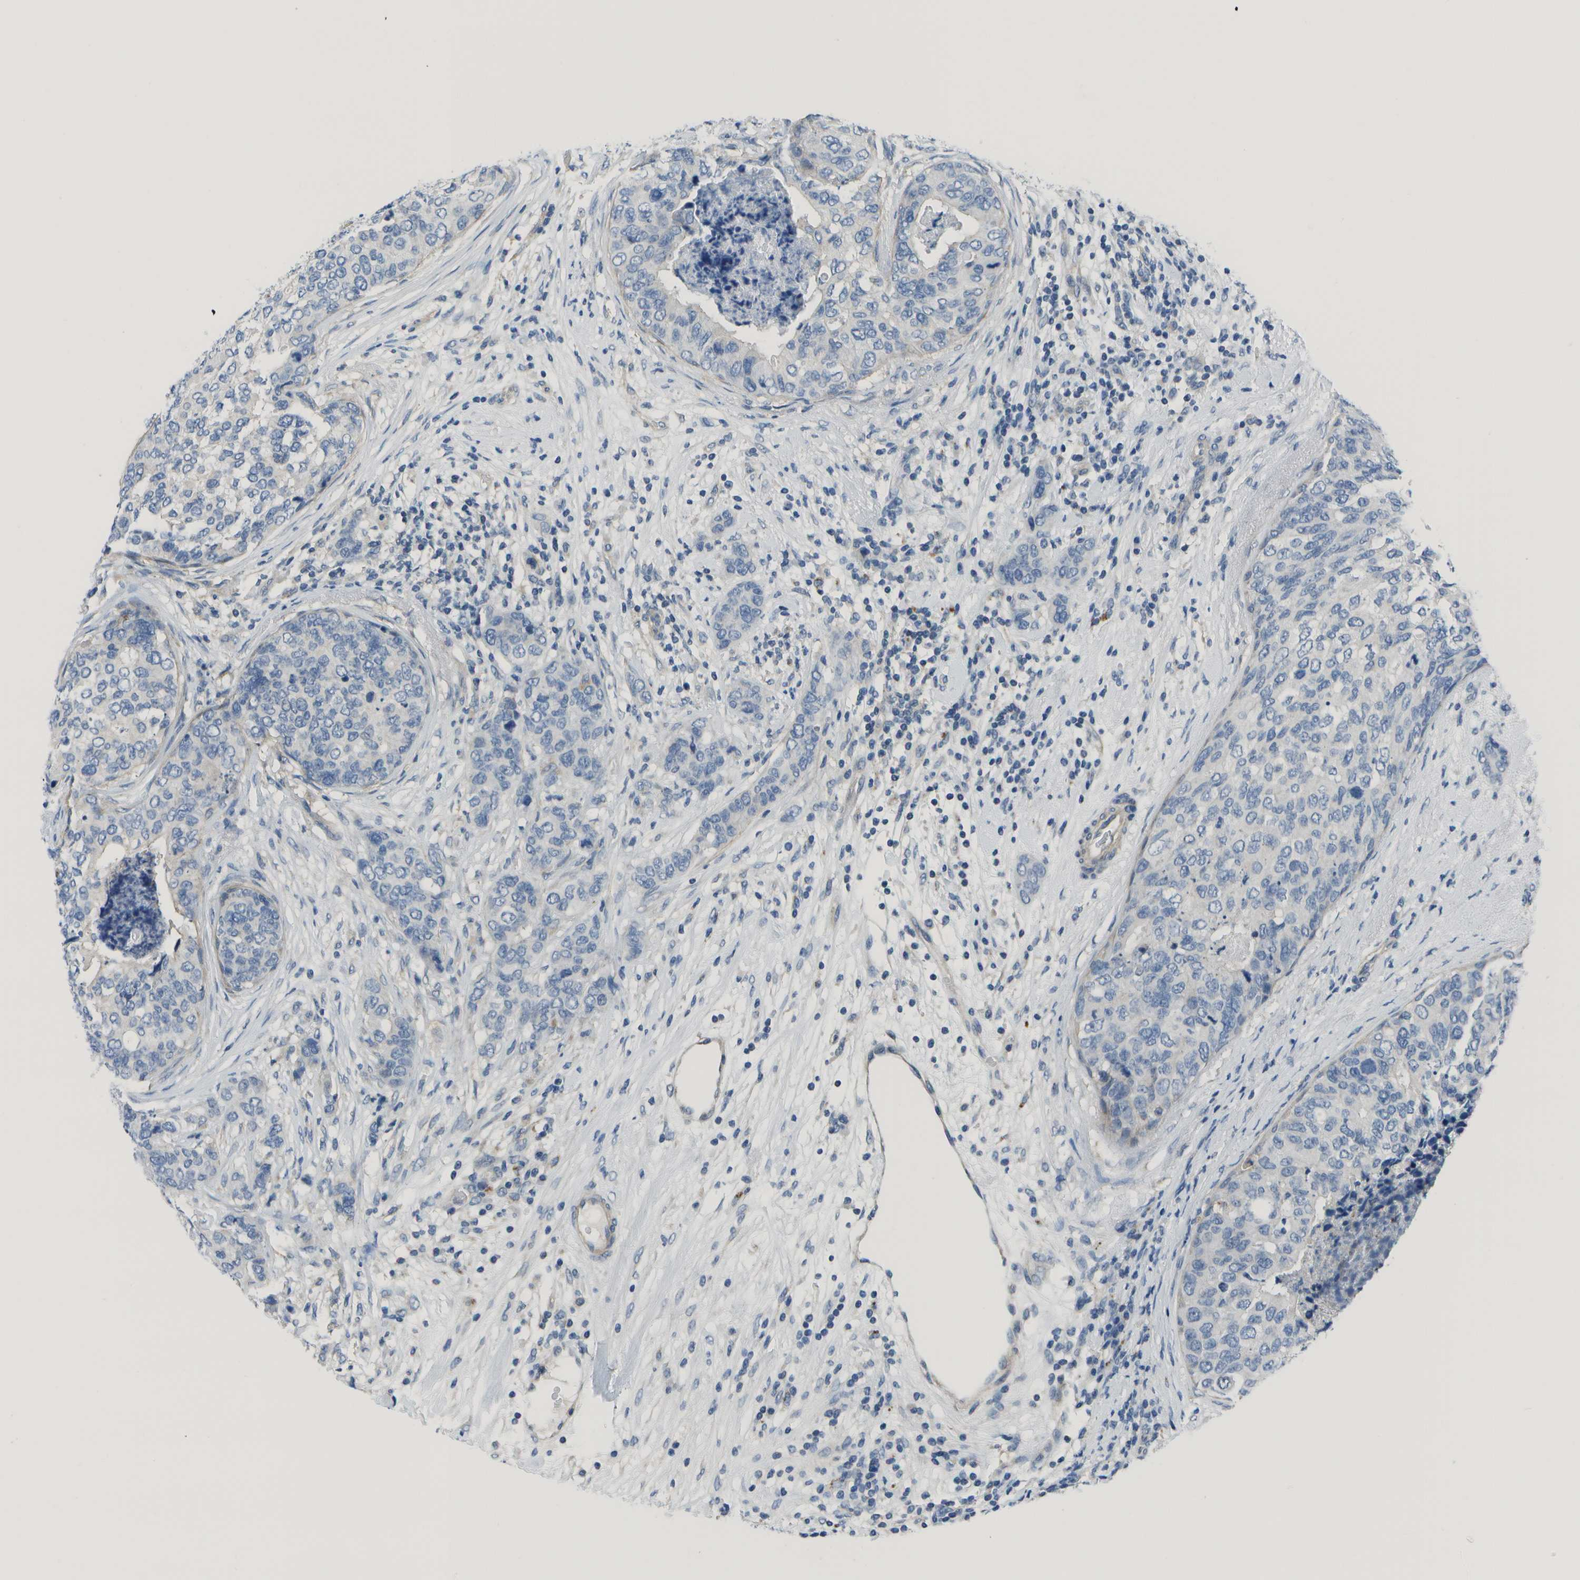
{"staining": {"intensity": "negative", "quantity": "none", "location": "none"}, "tissue": "breast cancer", "cell_type": "Tumor cells", "image_type": "cancer", "snomed": [{"axis": "morphology", "description": "Lobular carcinoma"}, {"axis": "topography", "description": "Breast"}], "caption": "Breast cancer stained for a protein using immunohistochemistry displays no staining tumor cells.", "gene": "DCT", "patient": {"sex": "female", "age": 59}}